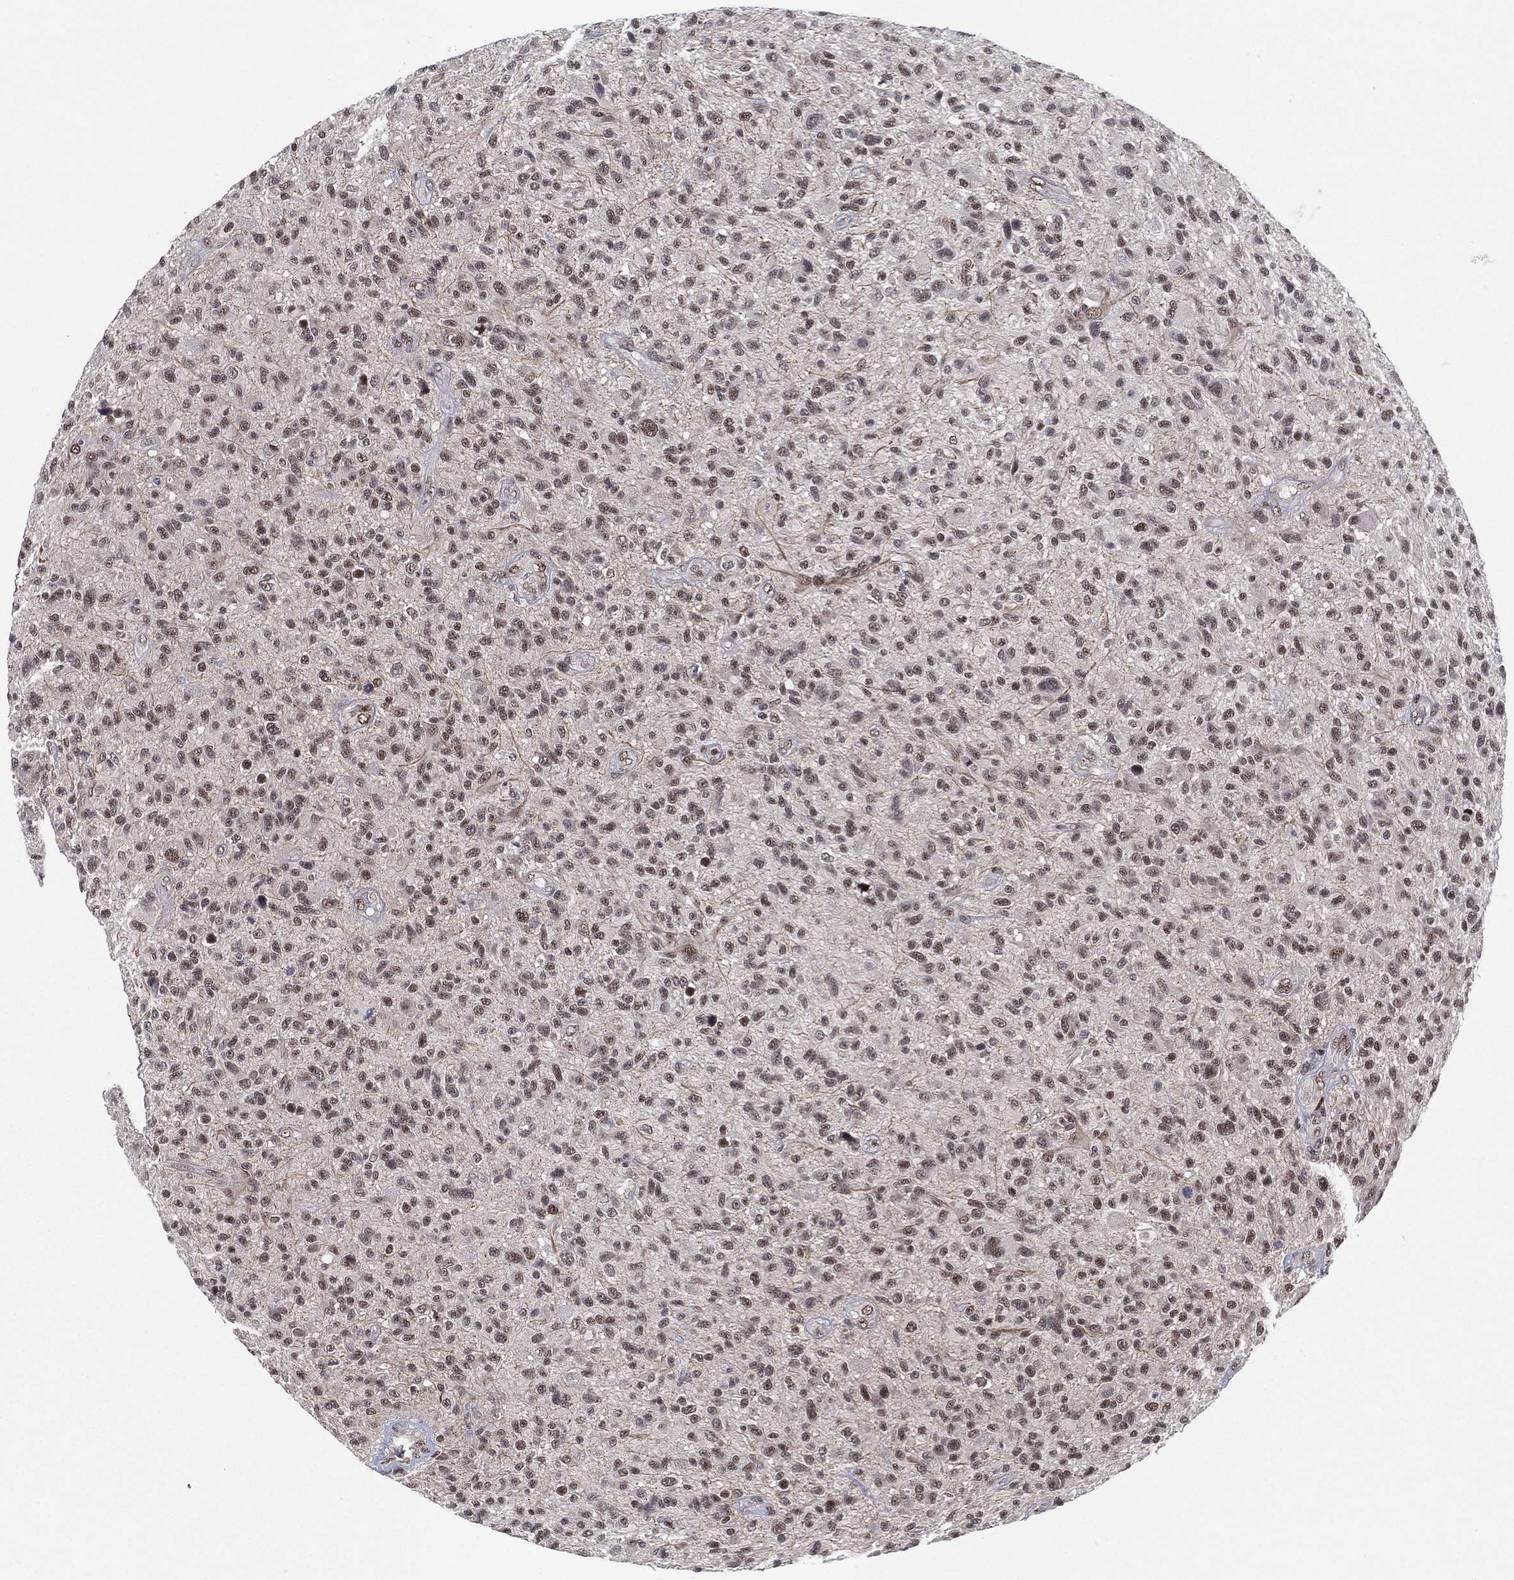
{"staining": {"intensity": "weak", "quantity": "<25%", "location": "nuclear"}, "tissue": "glioma", "cell_type": "Tumor cells", "image_type": "cancer", "snomed": [{"axis": "morphology", "description": "Glioma, malignant, High grade"}, {"axis": "topography", "description": "Brain"}], "caption": "Malignant high-grade glioma was stained to show a protein in brown. There is no significant staining in tumor cells.", "gene": "DGCR8", "patient": {"sex": "male", "age": 47}}